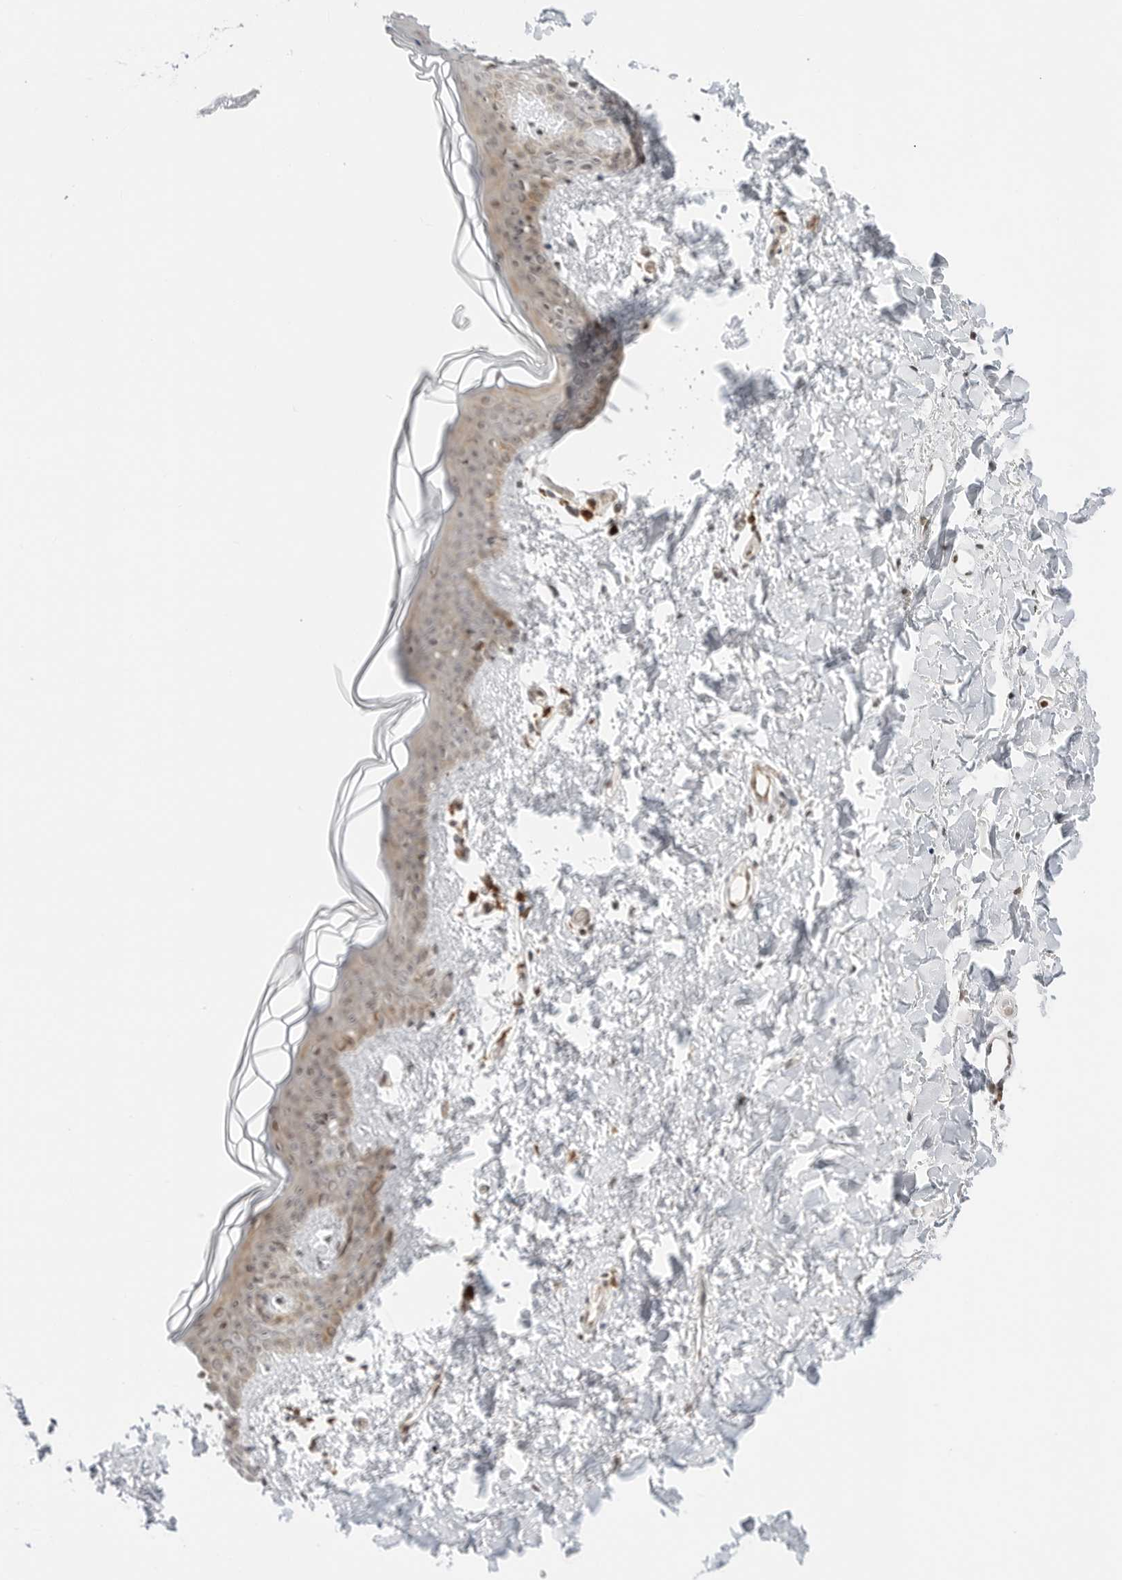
{"staining": {"intensity": "negative", "quantity": "none", "location": "none"}, "tissue": "skin", "cell_type": "Fibroblasts", "image_type": "normal", "snomed": [{"axis": "morphology", "description": "Normal tissue, NOS"}, {"axis": "topography", "description": "Skin"}], "caption": "Immunohistochemical staining of benign skin displays no significant expression in fibroblasts.", "gene": "ZNF613", "patient": {"sex": "female", "age": 46}}